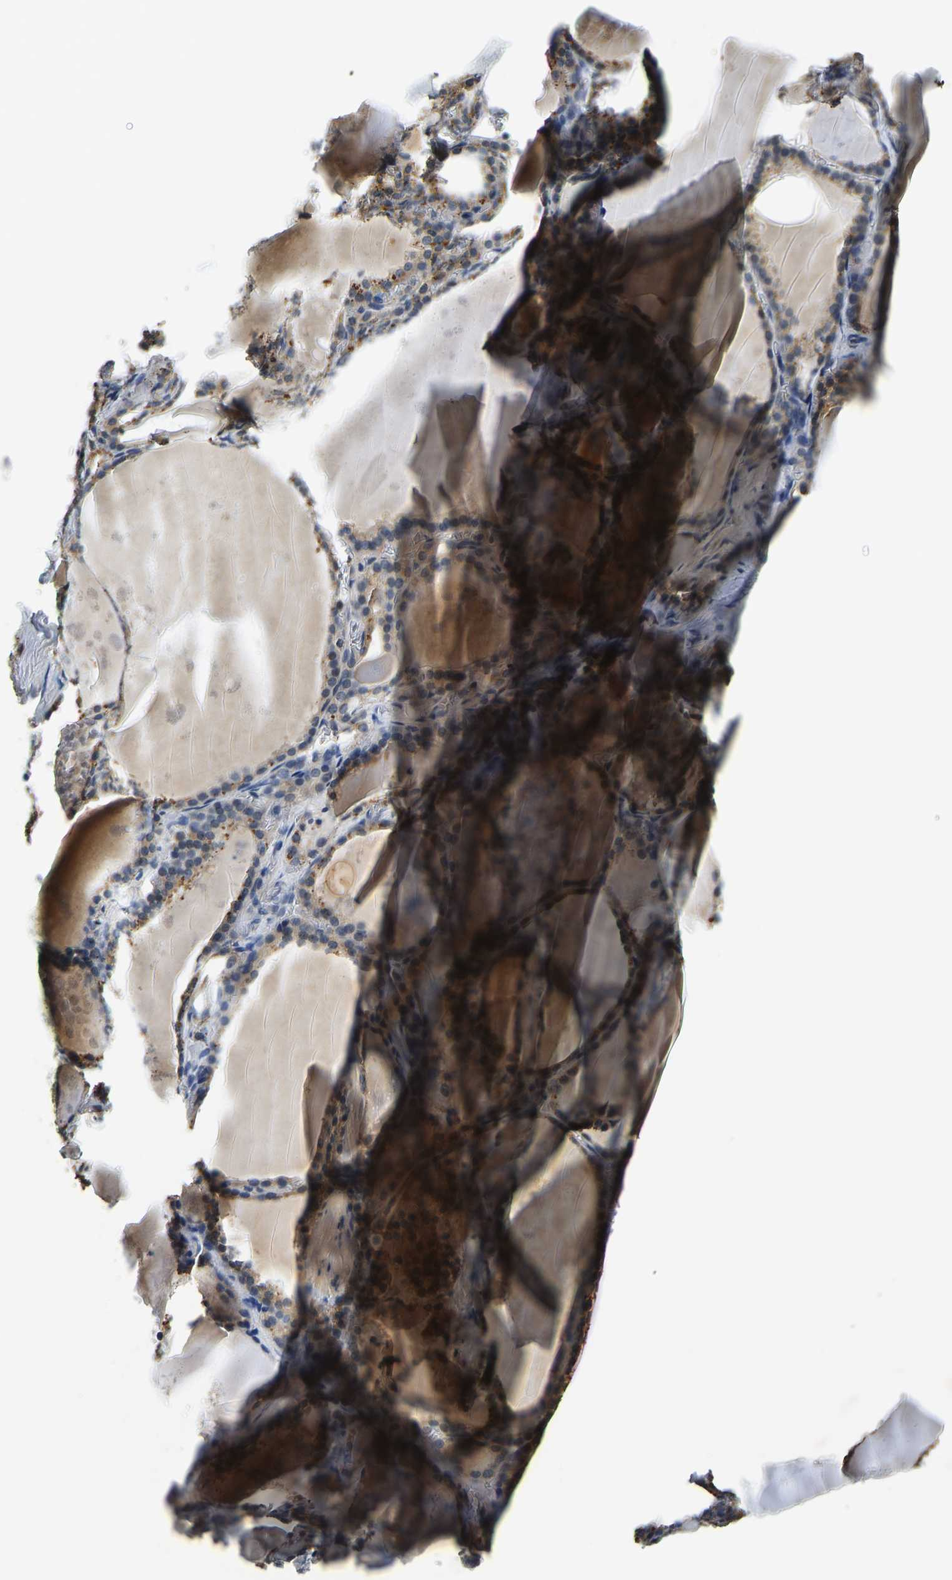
{"staining": {"intensity": "moderate", "quantity": ">75%", "location": "cytoplasmic/membranous"}, "tissue": "thyroid gland", "cell_type": "Glandular cells", "image_type": "normal", "snomed": [{"axis": "morphology", "description": "Normal tissue, NOS"}, {"axis": "topography", "description": "Thyroid gland"}], "caption": "Protein staining of unremarkable thyroid gland displays moderate cytoplasmic/membranous expression in about >75% of glandular cells.", "gene": "RESF1", "patient": {"sex": "male", "age": 56}}